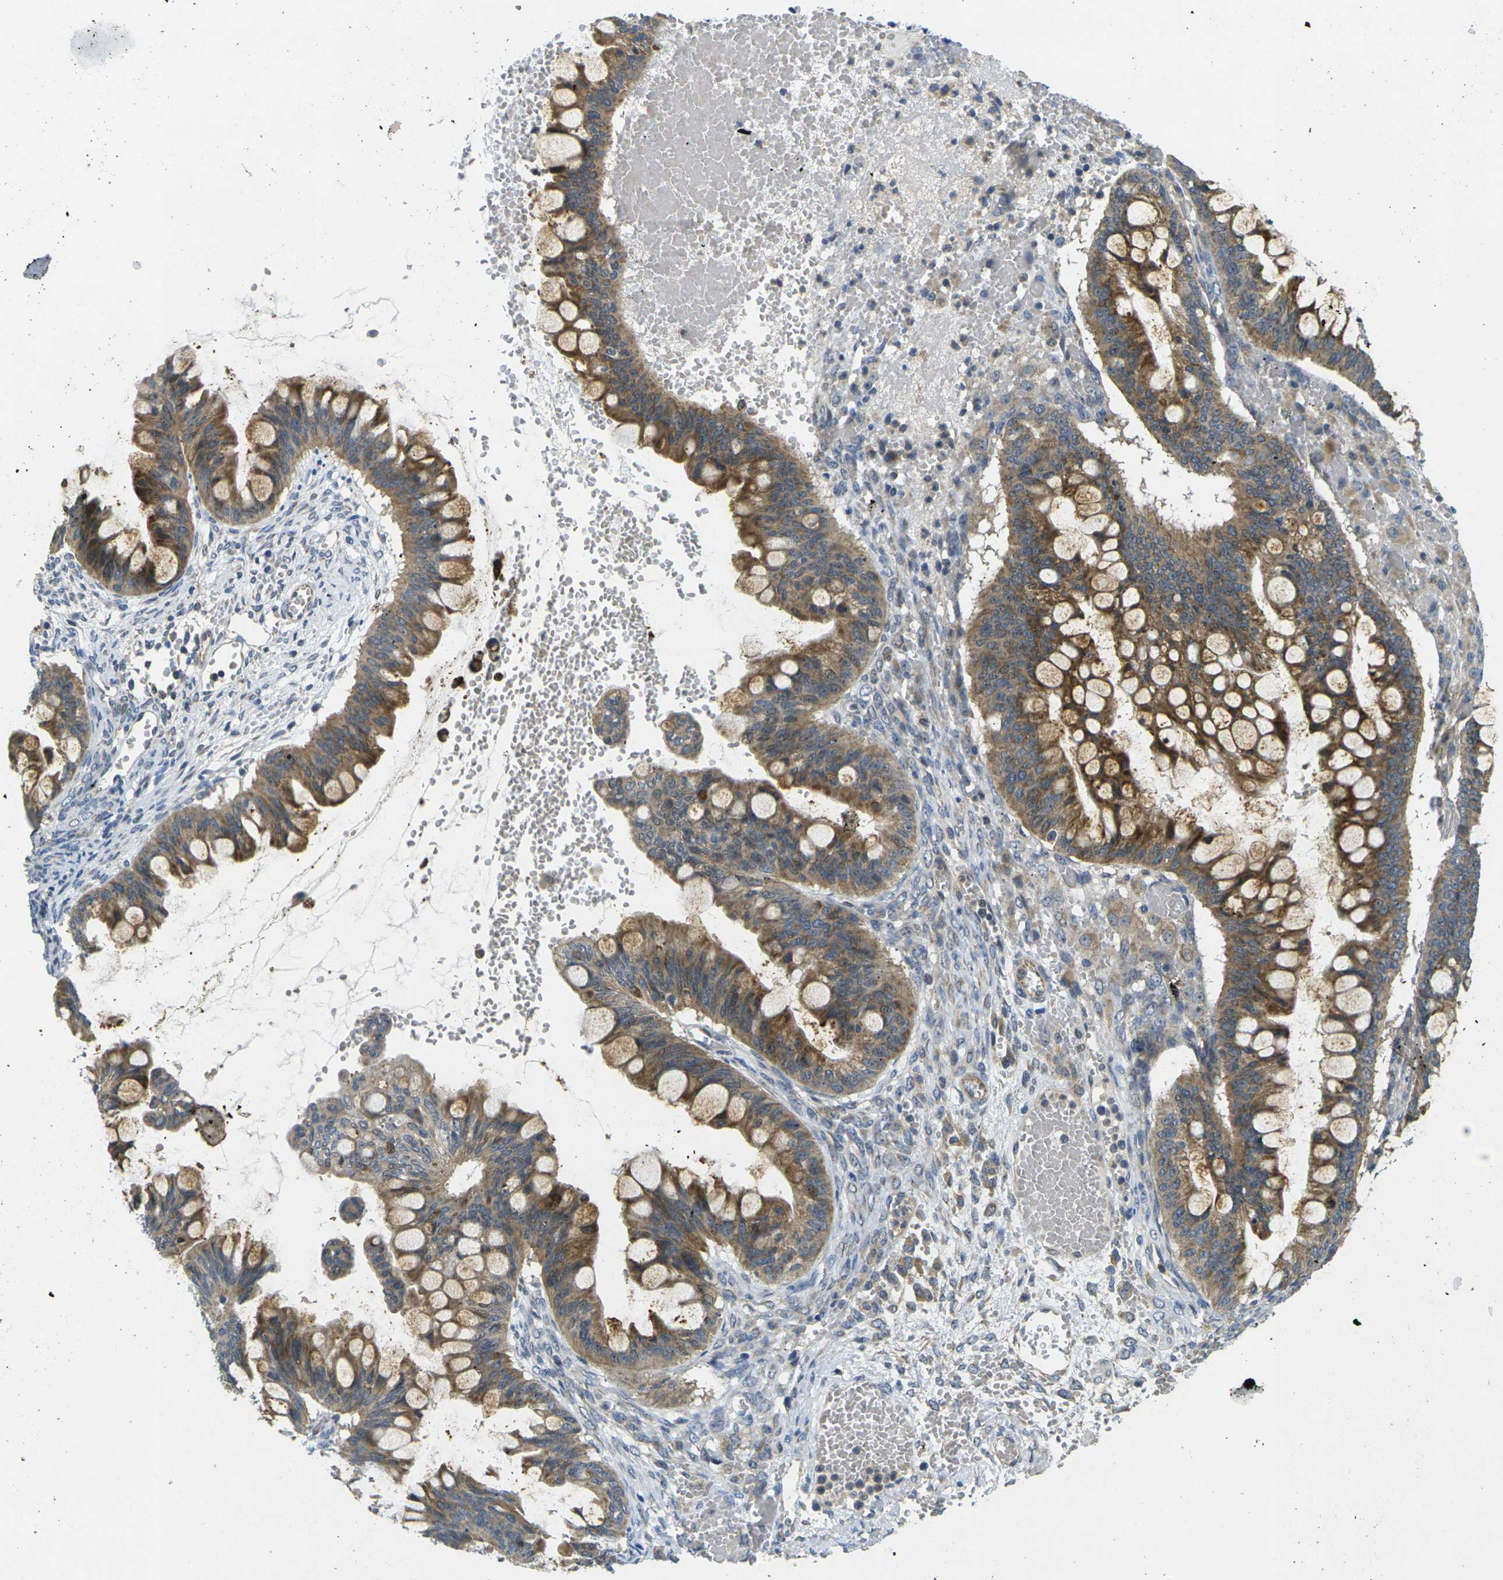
{"staining": {"intensity": "moderate", "quantity": ">75%", "location": "cytoplasmic/membranous"}, "tissue": "ovarian cancer", "cell_type": "Tumor cells", "image_type": "cancer", "snomed": [{"axis": "morphology", "description": "Cystadenocarcinoma, mucinous, NOS"}, {"axis": "topography", "description": "Ovary"}], "caption": "IHC of mucinous cystadenocarcinoma (ovarian) displays medium levels of moderate cytoplasmic/membranous staining in about >75% of tumor cells. (DAB IHC, brown staining for protein, blue staining for nuclei).", "gene": "MINAR2", "patient": {"sex": "female", "age": 73}}